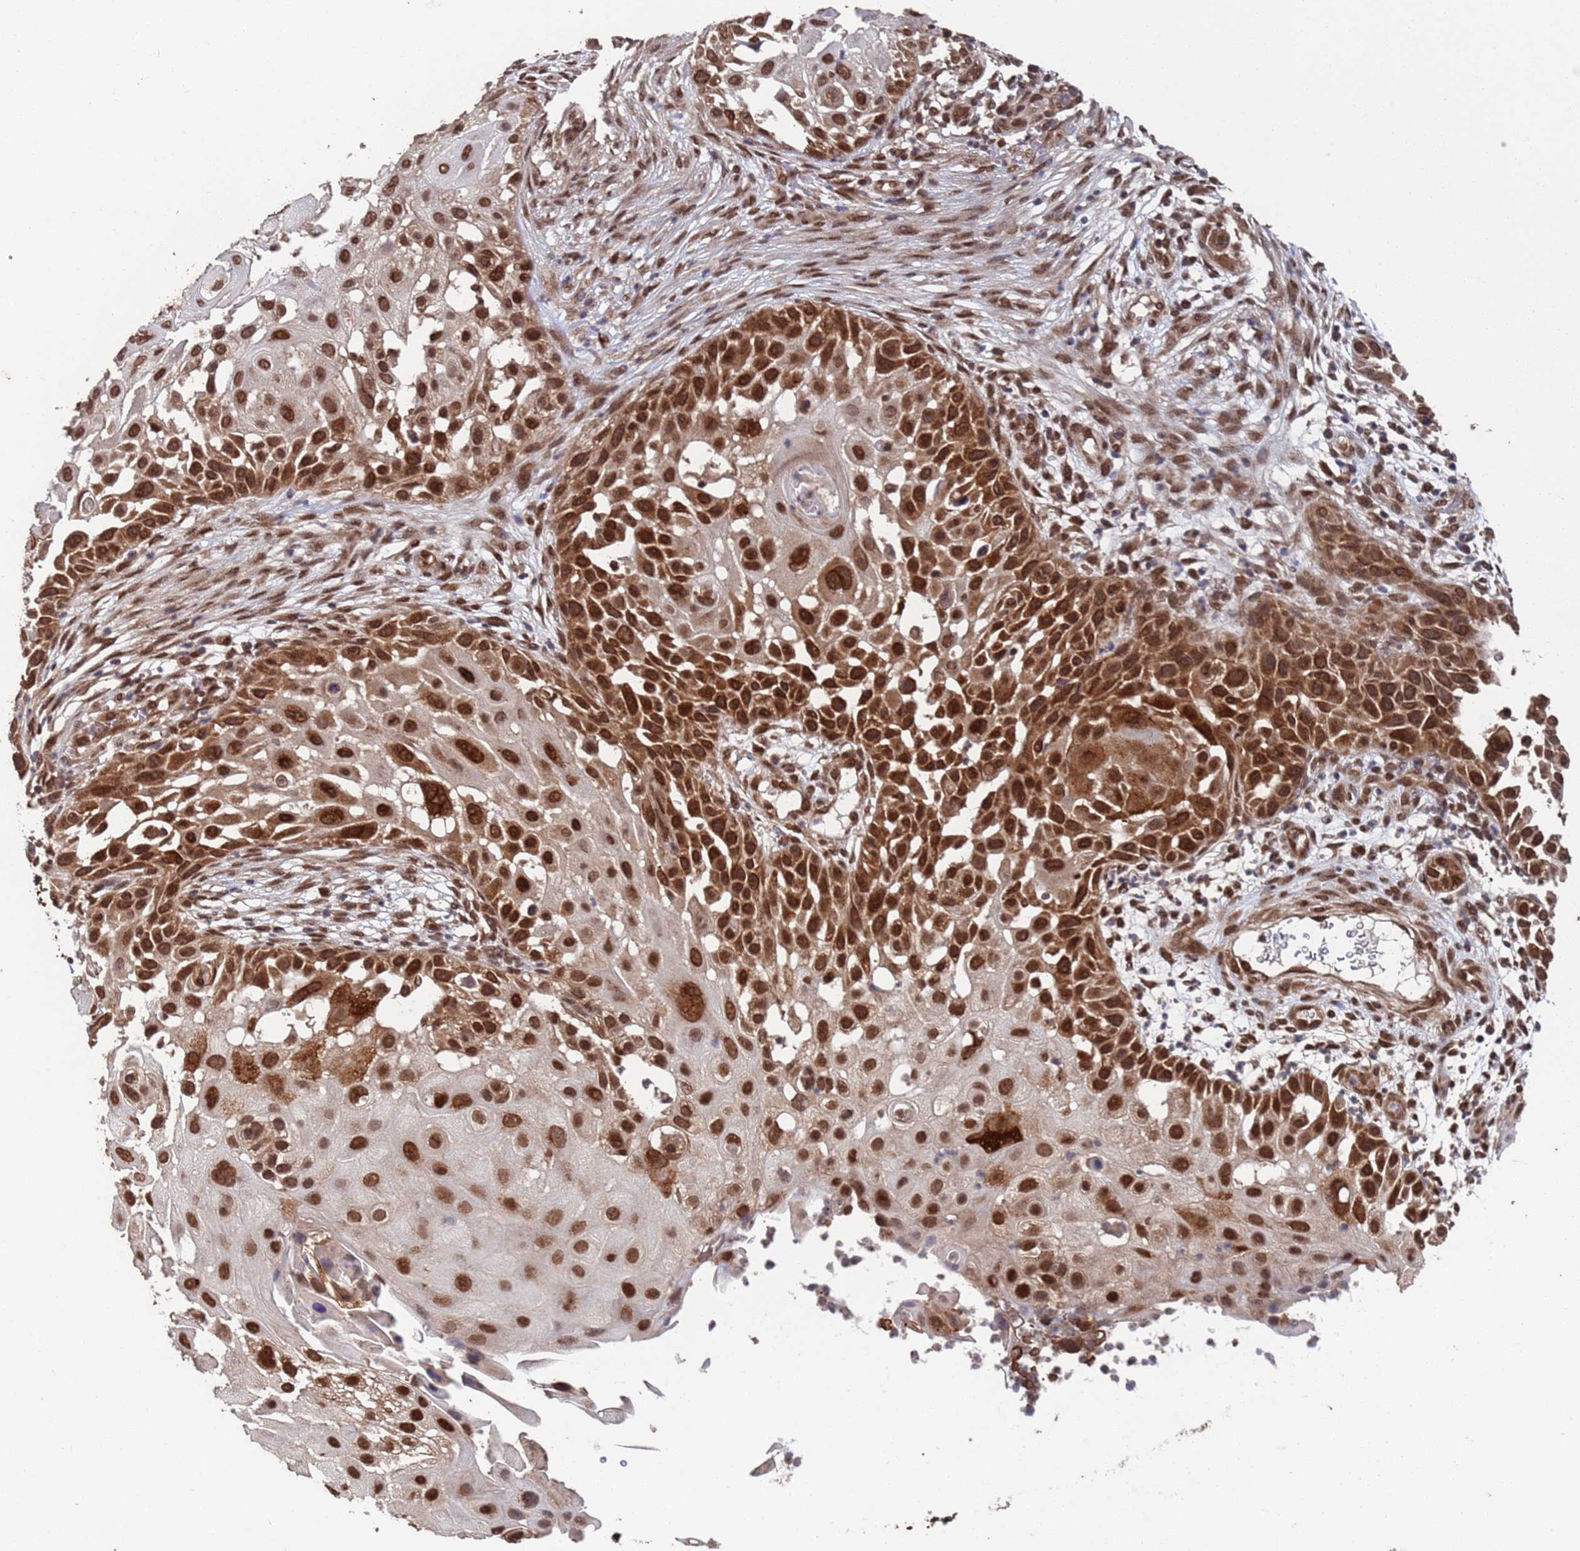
{"staining": {"intensity": "strong", "quantity": ">75%", "location": "cytoplasmic/membranous,nuclear"}, "tissue": "skin cancer", "cell_type": "Tumor cells", "image_type": "cancer", "snomed": [{"axis": "morphology", "description": "Squamous cell carcinoma, NOS"}, {"axis": "topography", "description": "Skin"}], "caption": "Approximately >75% of tumor cells in human skin squamous cell carcinoma demonstrate strong cytoplasmic/membranous and nuclear protein expression as visualized by brown immunohistochemical staining.", "gene": "FUBP3", "patient": {"sex": "female", "age": 44}}